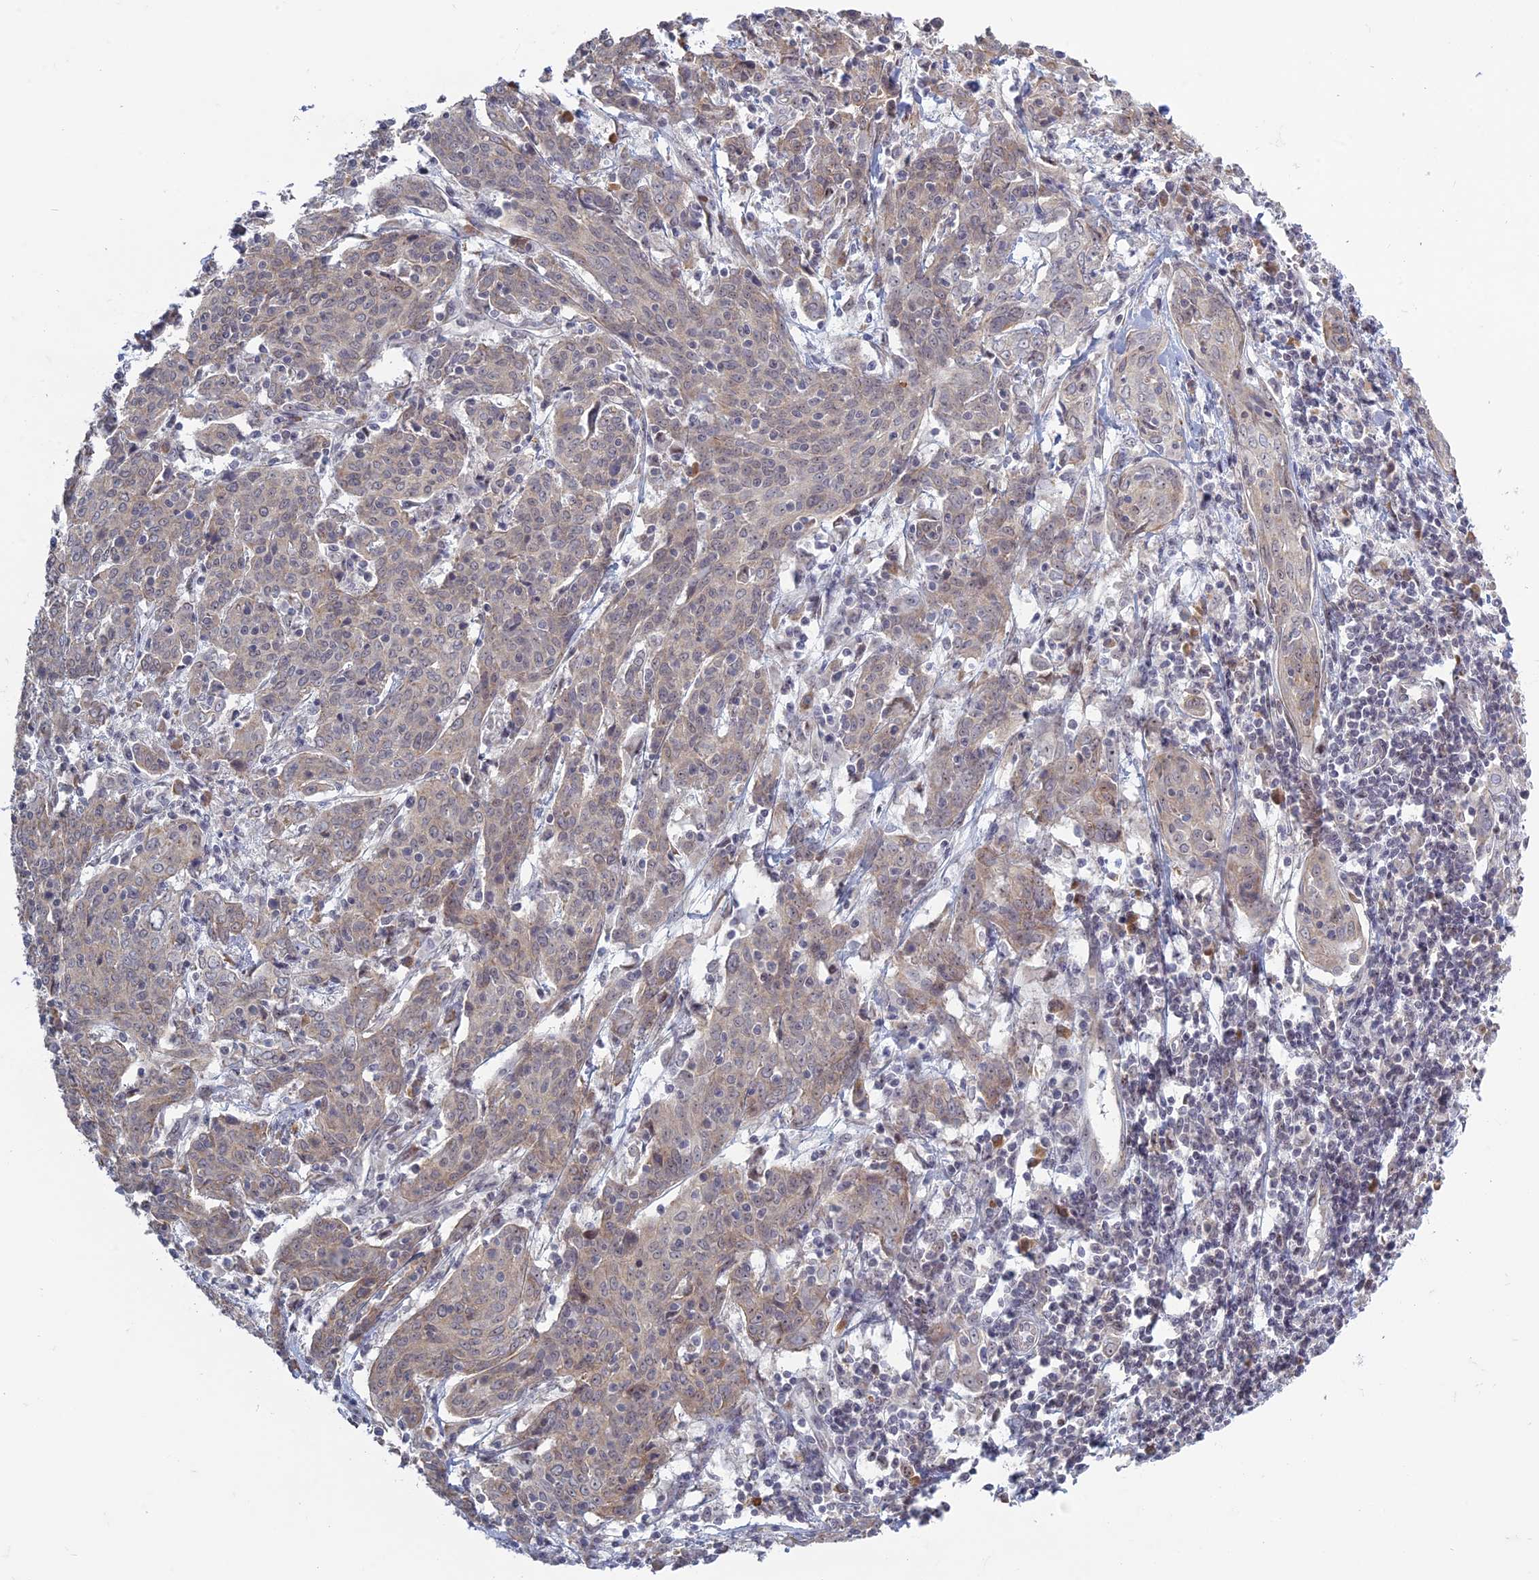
{"staining": {"intensity": "weak", "quantity": "<25%", "location": "cytoplasmic/membranous"}, "tissue": "cervical cancer", "cell_type": "Tumor cells", "image_type": "cancer", "snomed": [{"axis": "morphology", "description": "Squamous cell carcinoma, NOS"}, {"axis": "topography", "description": "Cervix"}], "caption": "Immunohistochemistry (IHC) histopathology image of cervical squamous cell carcinoma stained for a protein (brown), which exhibits no staining in tumor cells.", "gene": "RPS19BP1", "patient": {"sex": "female", "age": 67}}